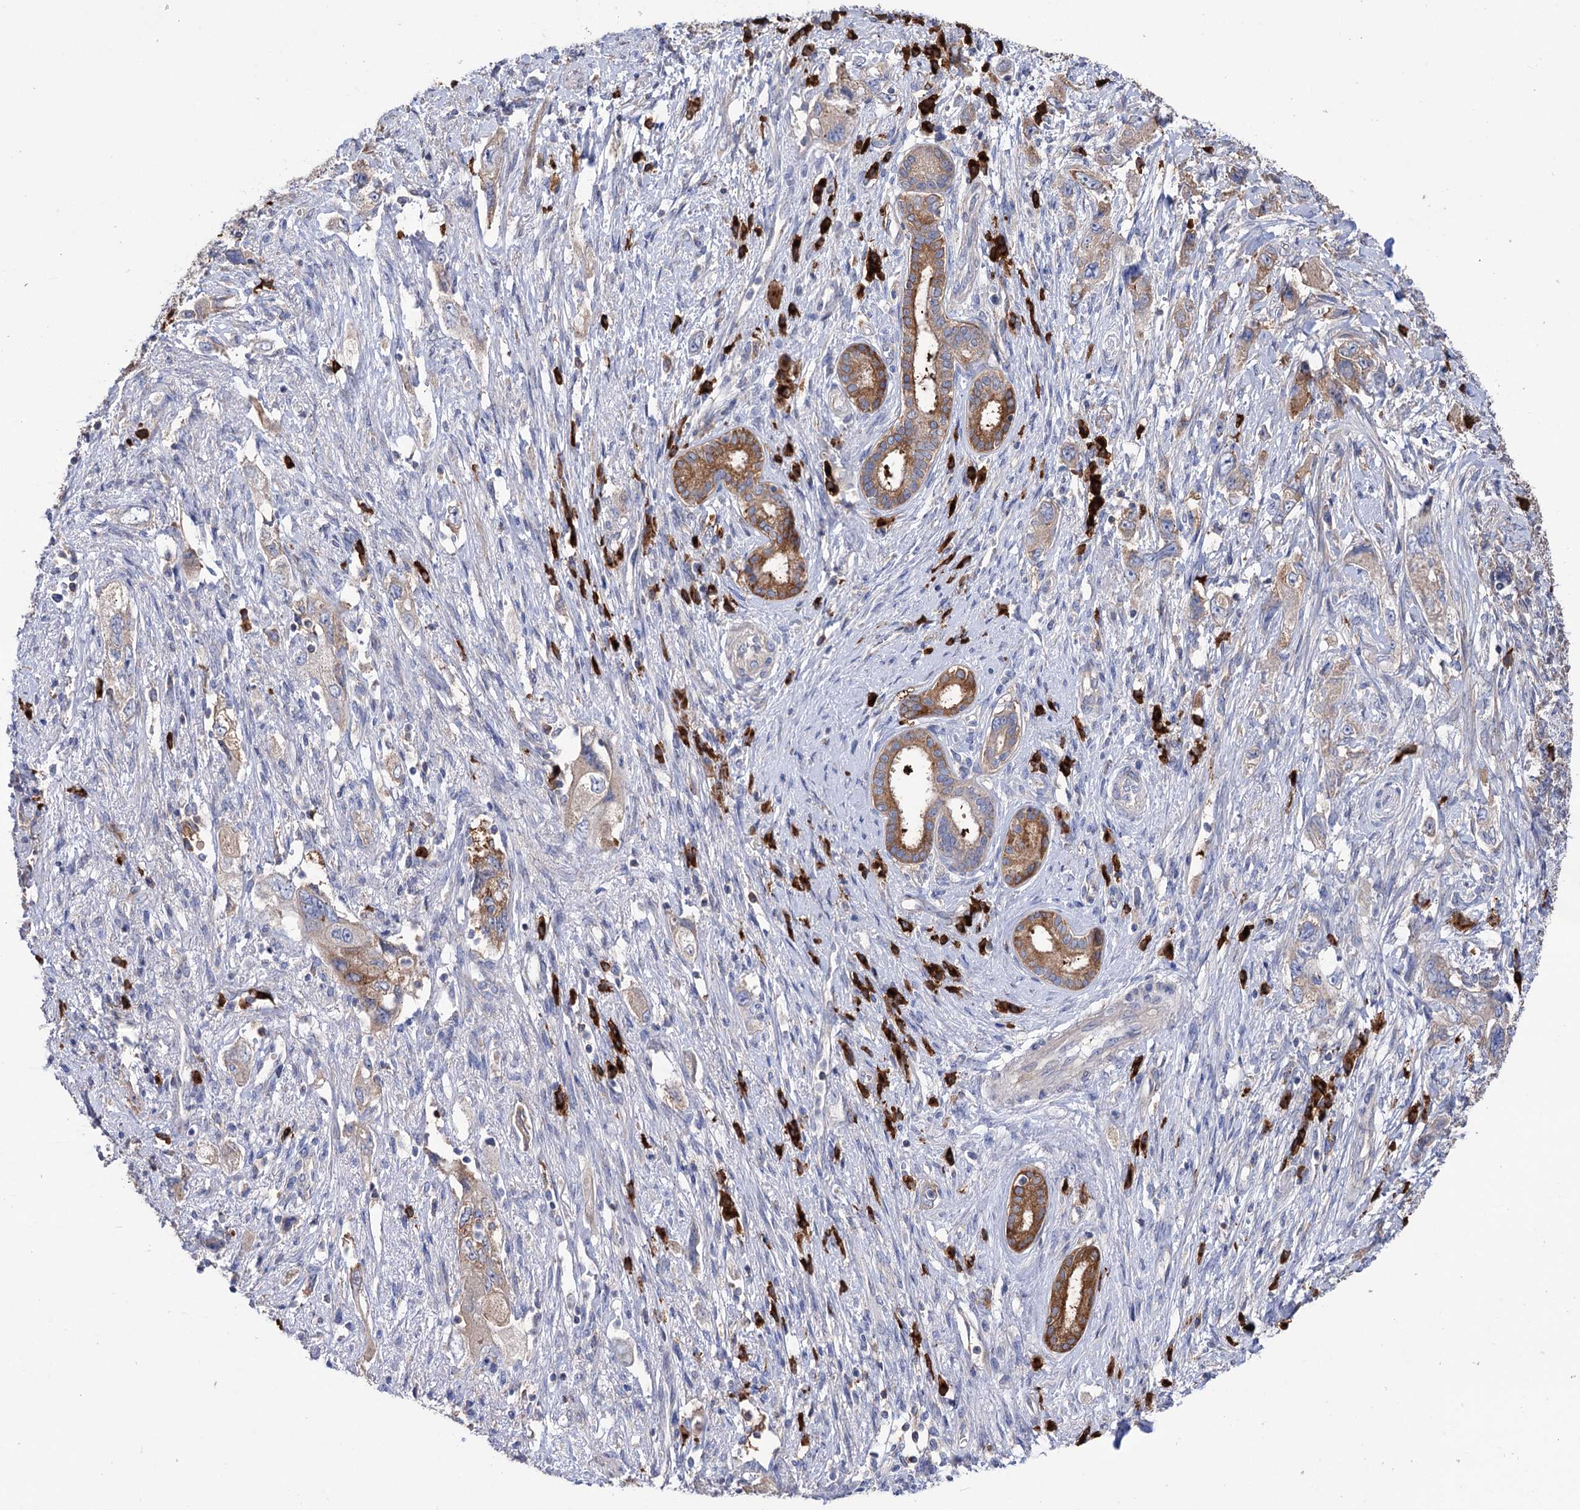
{"staining": {"intensity": "moderate", "quantity": ">75%", "location": "cytoplasmic/membranous"}, "tissue": "pancreatic cancer", "cell_type": "Tumor cells", "image_type": "cancer", "snomed": [{"axis": "morphology", "description": "Adenocarcinoma, NOS"}, {"axis": "topography", "description": "Pancreas"}], "caption": "A brown stain shows moderate cytoplasmic/membranous expression of a protein in human pancreatic adenocarcinoma tumor cells.", "gene": "BBS4", "patient": {"sex": "female", "age": 73}}